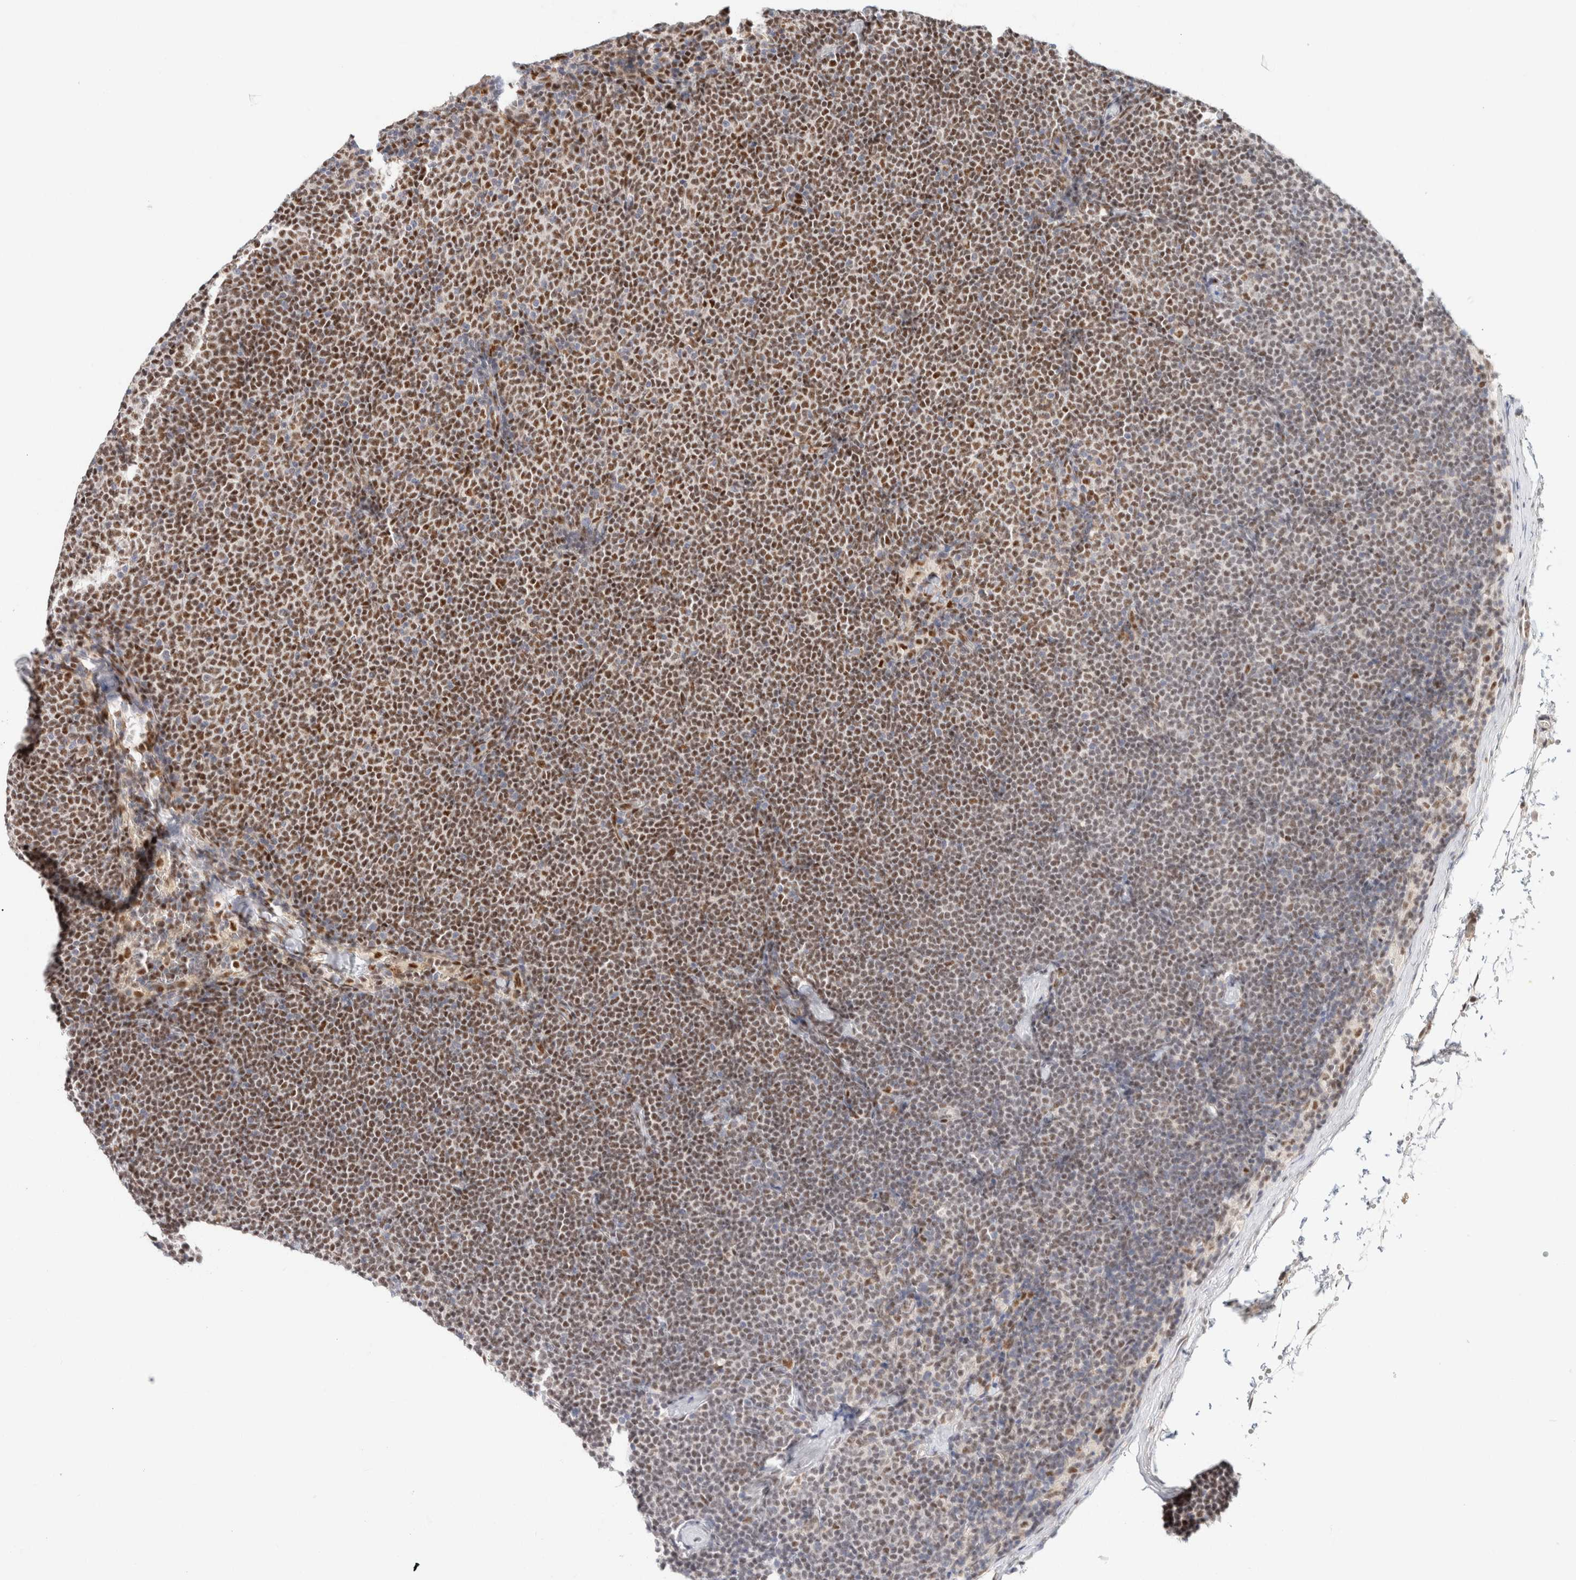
{"staining": {"intensity": "strong", "quantity": "25%-75%", "location": "nuclear"}, "tissue": "lymphoma", "cell_type": "Tumor cells", "image_type": "cancer", "snomed": [{"axis": "morphology", "description": "Malignant lymphoma, non-Hodgkin's type, Low grade"}, {"axis": "topography", "description": "Lymph node"}], "caption": "Human malignant lymphoma, non-Hodgkin's type (low-grade) stained with a protein marker demonstrates strong staining in tumor cells.", "gene": "ZNF768", "patient": {"sex": "female", "age": 53}}